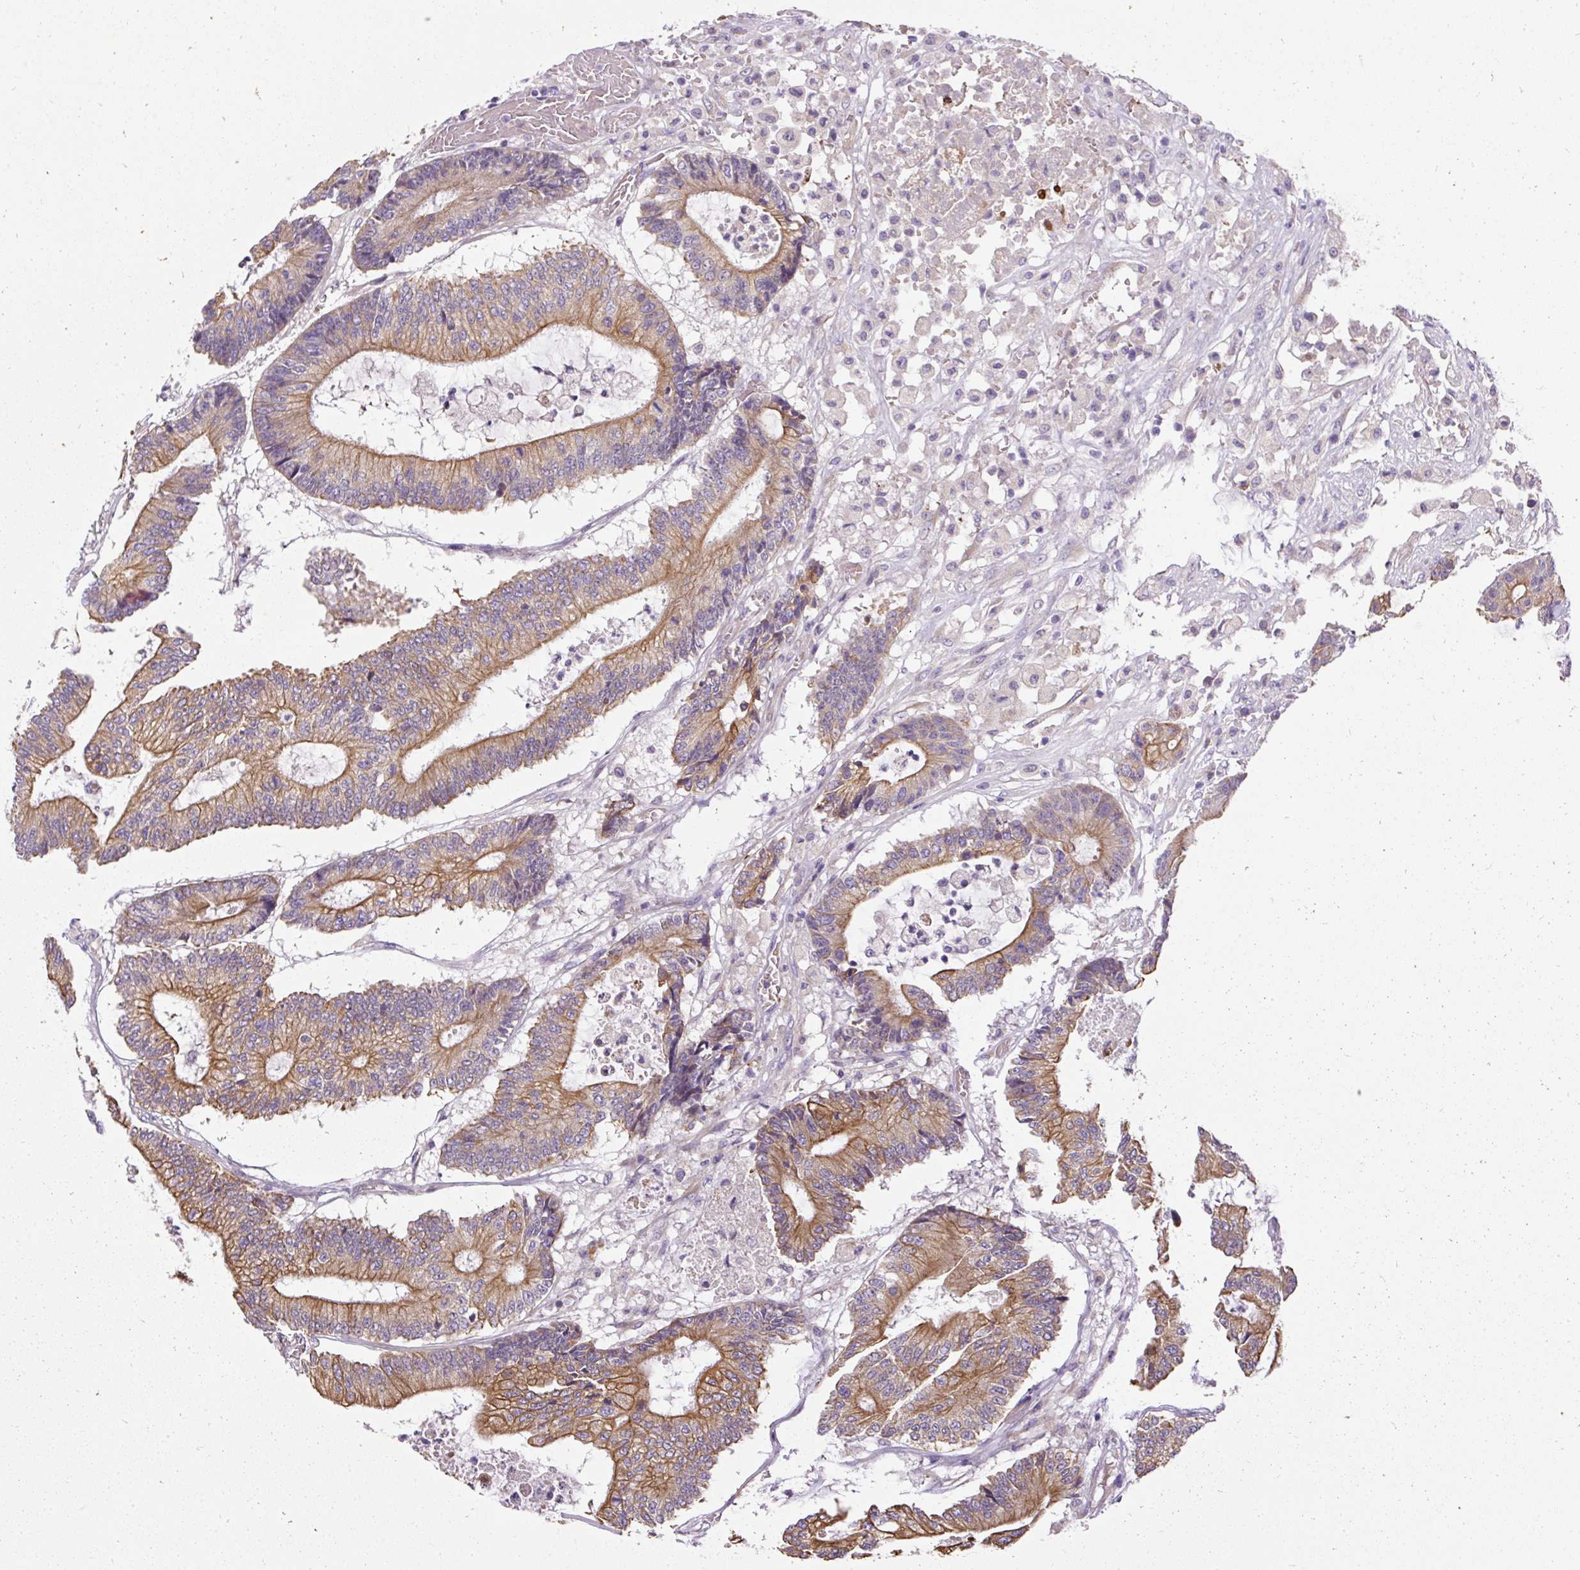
{"staining": {"intensity": "moderate", "quantity": "25%-75%", "location": "cytoplasmic/membranous"}, "tissue": "colorectal cancer", "cell_type": "Tumor cells", "image_type": "cancer", "snomed": [{"axis": "morphology", "description": "Adenocarcinoma, NOS"}, {"axis": "topography", "description": "Colon"}], "caption": "Immunohistochemical staining of human colorectal cancer (adenocarcinoma) exhibits moderate cytoplasmic/membranous protein expression in approximately 25%-75% of tumor cells.", "gene": "FAM149A", "patient": {"sex": "female", "age": 84}}